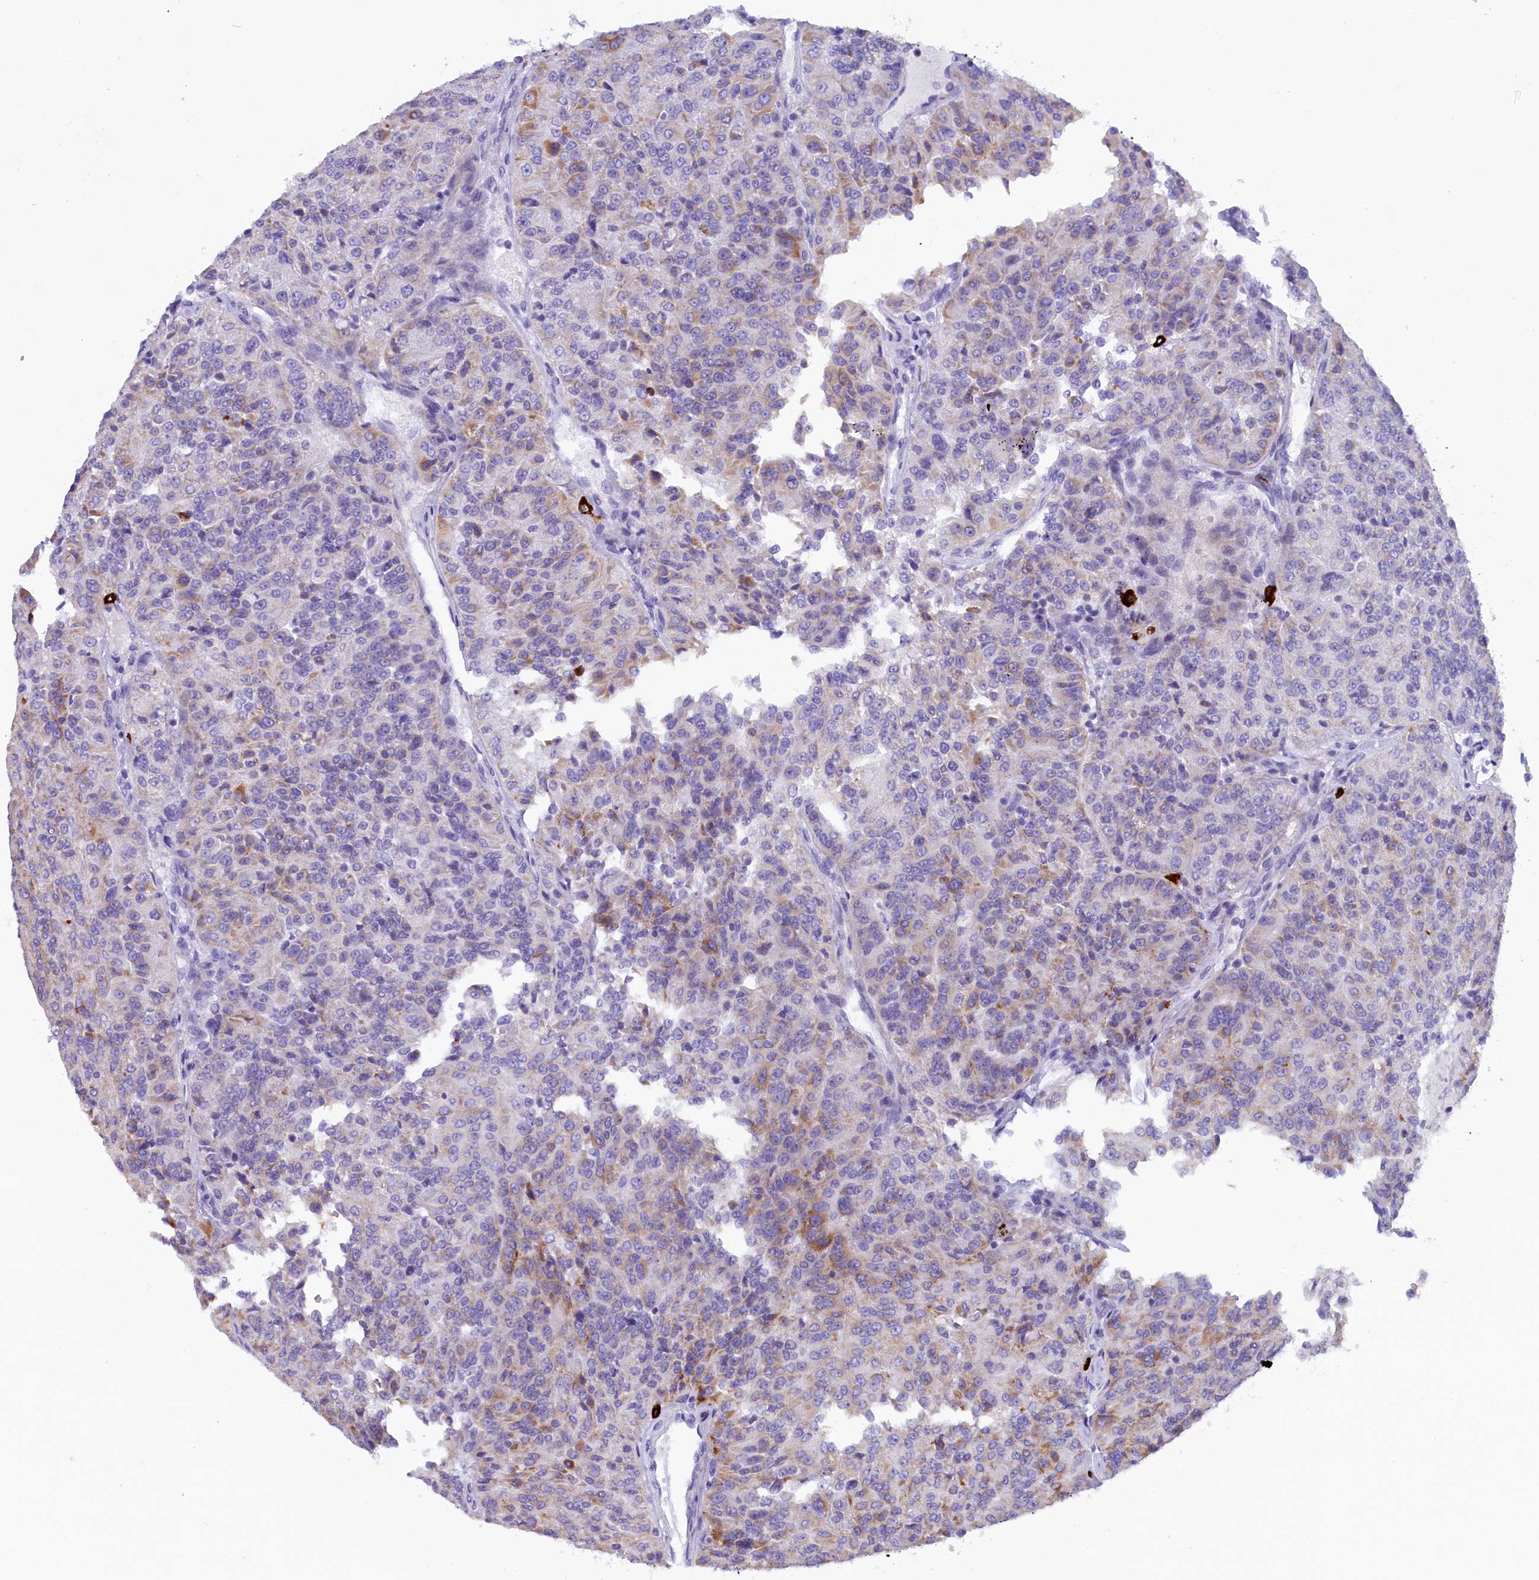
{"staining": {"intensity": "moderate", "quantity": "<25%", "location": "cytoplasmic/membranous"}, "tissue": "renal cancer", "cell_type": "Tumor cells", "image_type": "cancer", "snomed": [{"axis": "morphology", "description": "Adenocarcinoma, NOS"}, {"axis": "topography", "description": "Kidney"}], "caption": "Approximately <25% of tumor cells in human renal cancer reveal moderate cytoplasmic/membranous protein expression as visualized by brown immunohistochemical staining.", "gene": "RTTN", "patient": {"sex": "female", "age": 63}}